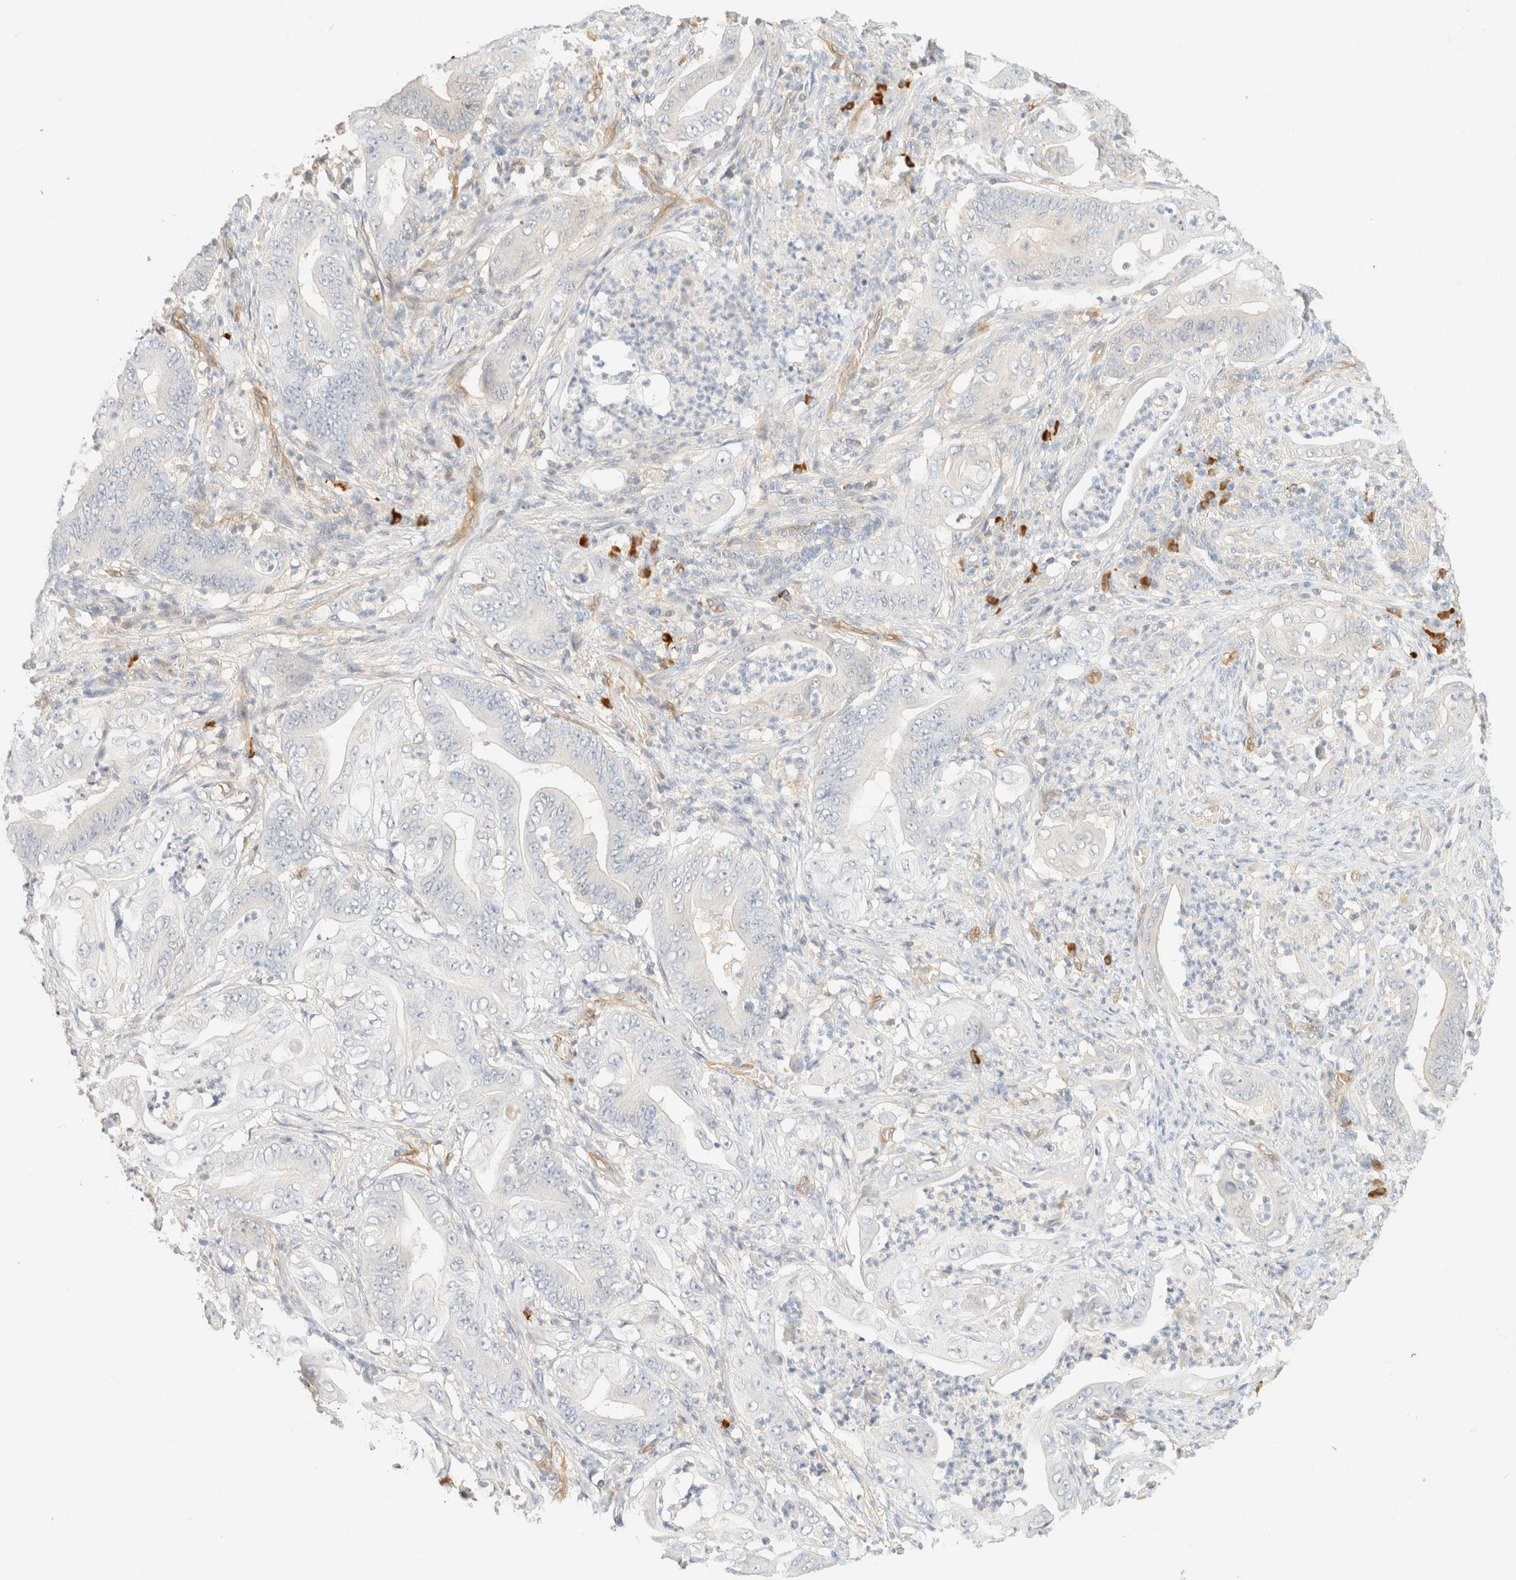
{"staining": {"intensity": "negative", "quantity": "none", "location": "none"}, "tissue": "stomach cancer", "cell_type": "Tumor cells", "image_type": "cancer", "snomed": [{"axis": "morphology", "description": "Adenocarcinoma, NOS"}, {"axis": "topography", "description": "Stomach"}], "caption": "DAB immunohistochemical staining of human stomach cancer (adenocarcinoma) displays no significant staining in tumor cells. (DAB IHC visualized using brightfield microscopy, high magnification).", "gene": "FHOD1", "patient": {"sex": "female", "age": 73}}